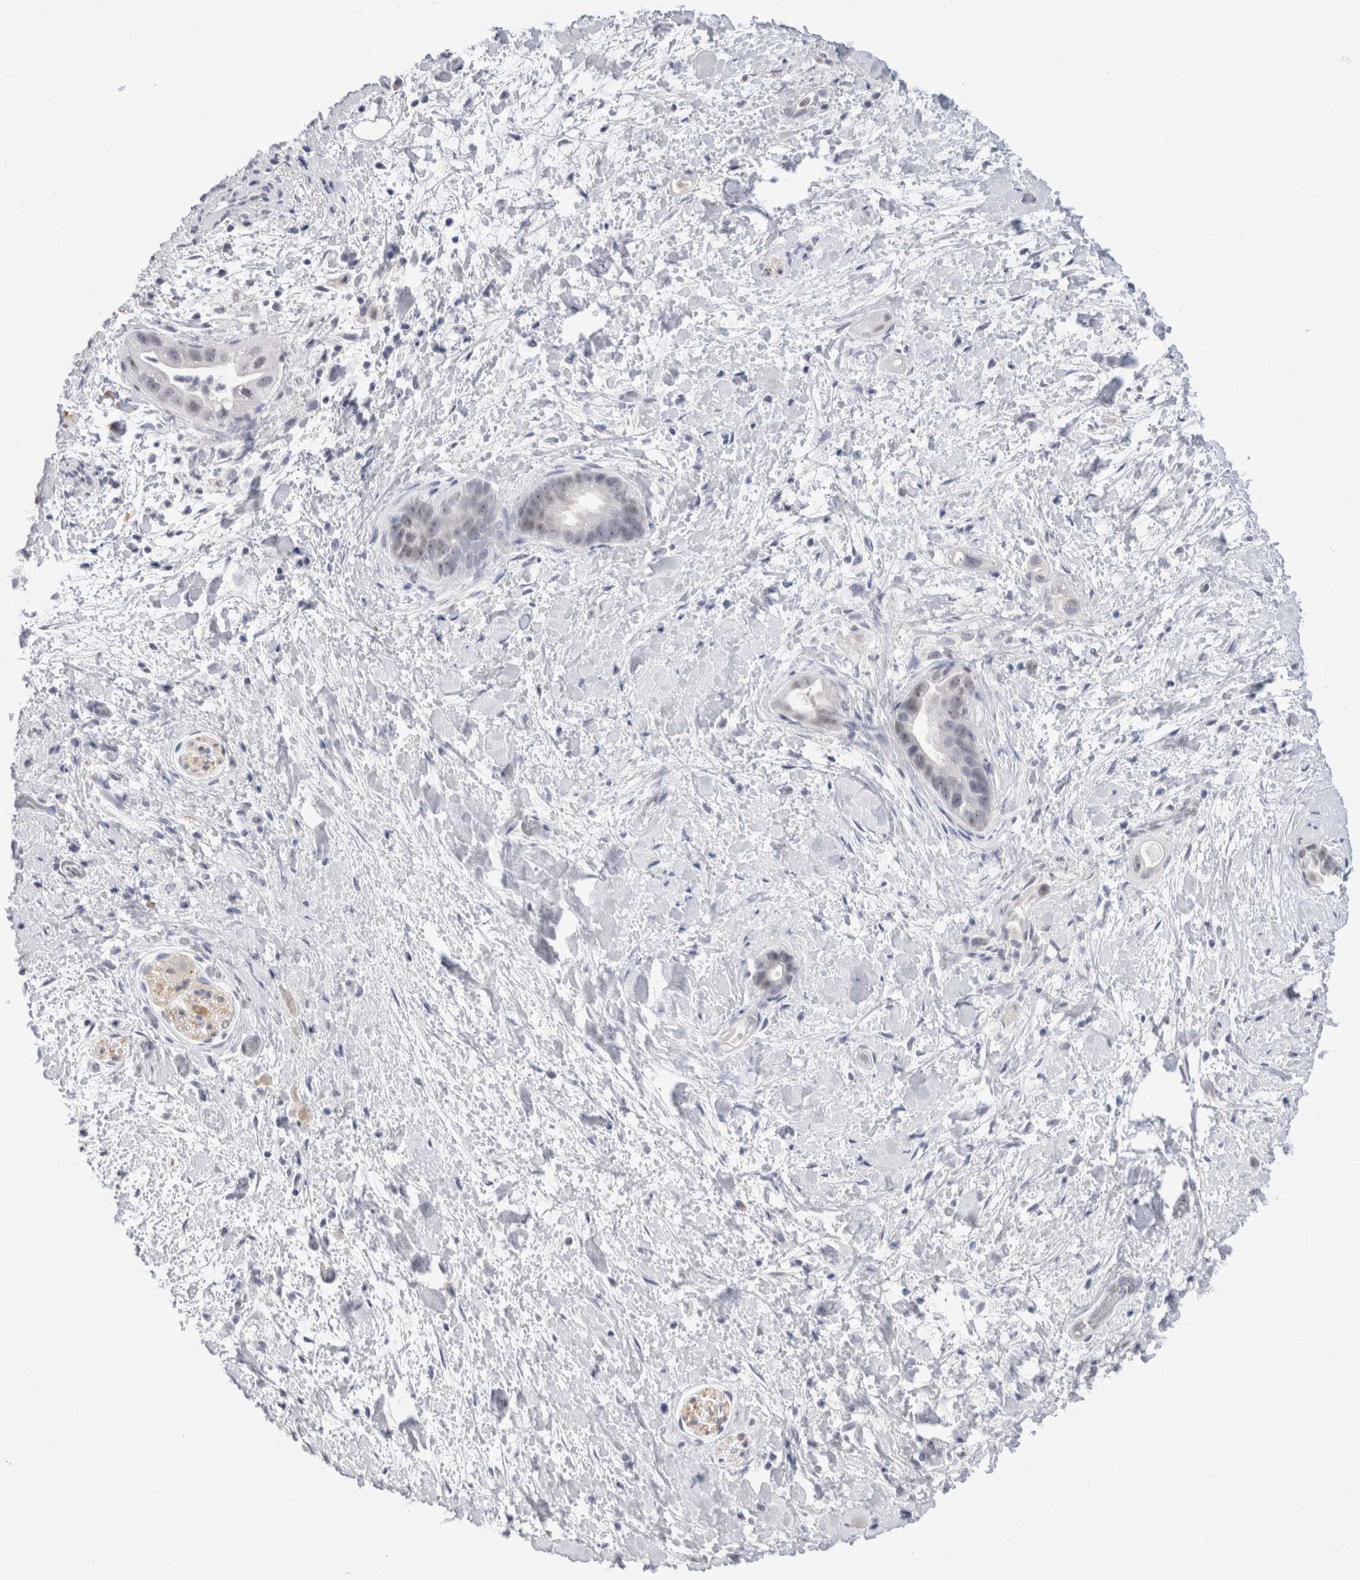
{"staining": {"intensity": "negative", "quantity": "none", "location": "none"}, "tissue": "pancreatic cancer", "cell_type": "Tumor cells", "image_type": "cancer", "snomed": [{"axis": "morphology", "description": "Adenocarcinoma, NOS"}, {"axis": "topography", "description": "Pancreas"}], "caption": "The immunohistochemistry micrograph has no significant positivity in tumor cells of pancreatic cancer tissue. Brightfield microscopy of IHC stained with DAB (3,3'-diaminobenzidine) (brown) and hematoxylin (blue), captured at high magnification.", "gene": "CADM3", "patient": {"sex": "male", "age": 55}}